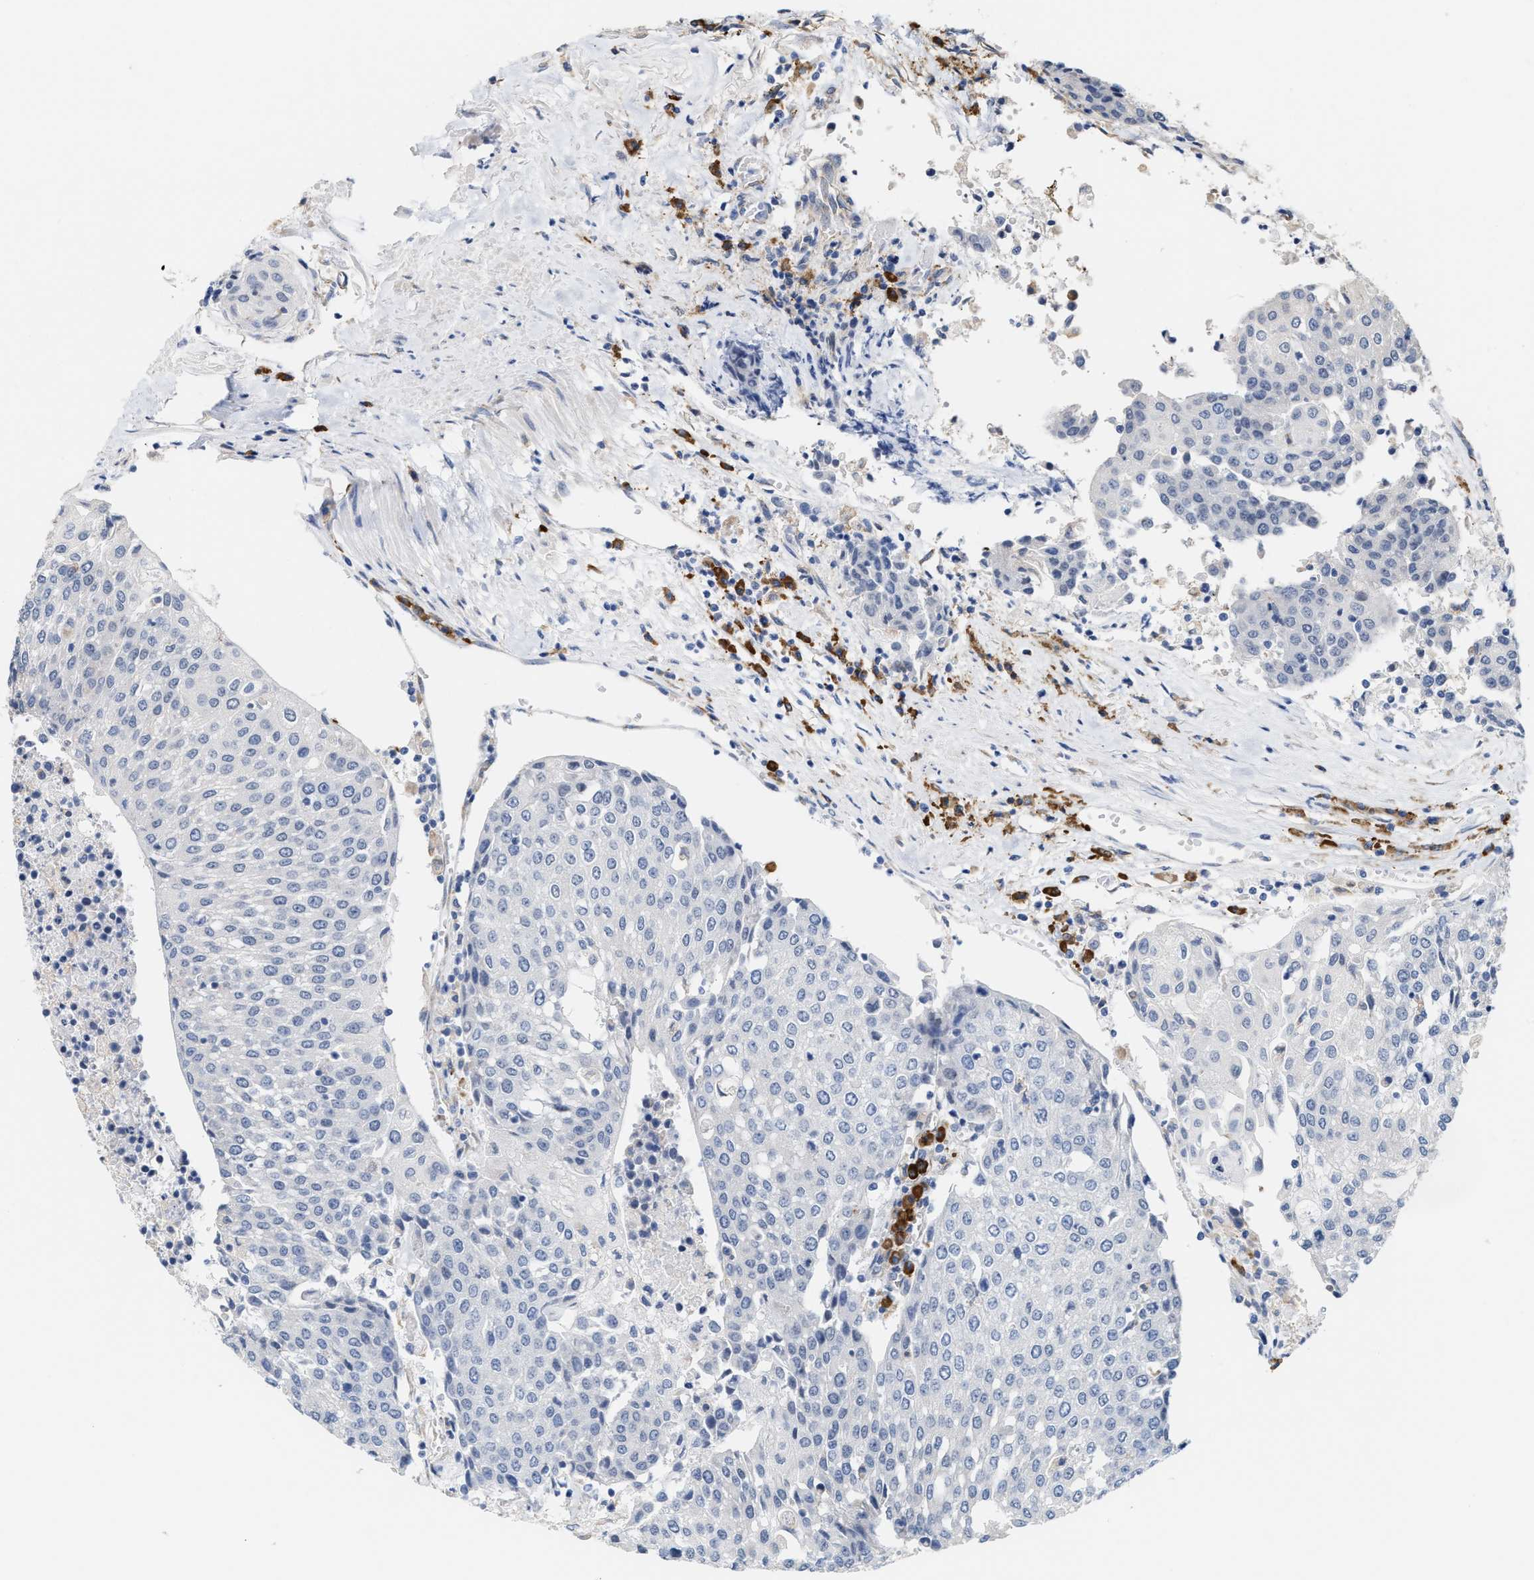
{"staining": {"intensity": "negative", "quantity": "none", "location": "none"}, "tissue": "urothelial cancer", "cell_type": "Tumor cells", "image_type": "cancer", "snomed": [{"axis": "morphology", "description": "Urothelial carcinoma, High grade"}, {"axis": "topography", "description": "Urinary bladder"}], "caption": "Immunohistochemistry (IHC) histopathology image of neoplastic tissue: urothelial cancer stained with DAB shows no significant protein staining in tumor cells. (Immunohistochemistry (IHC), brightfield microscopy, high magnification).", "gene": "RYR2", "patient": {"sex": "female", "age": 85}}